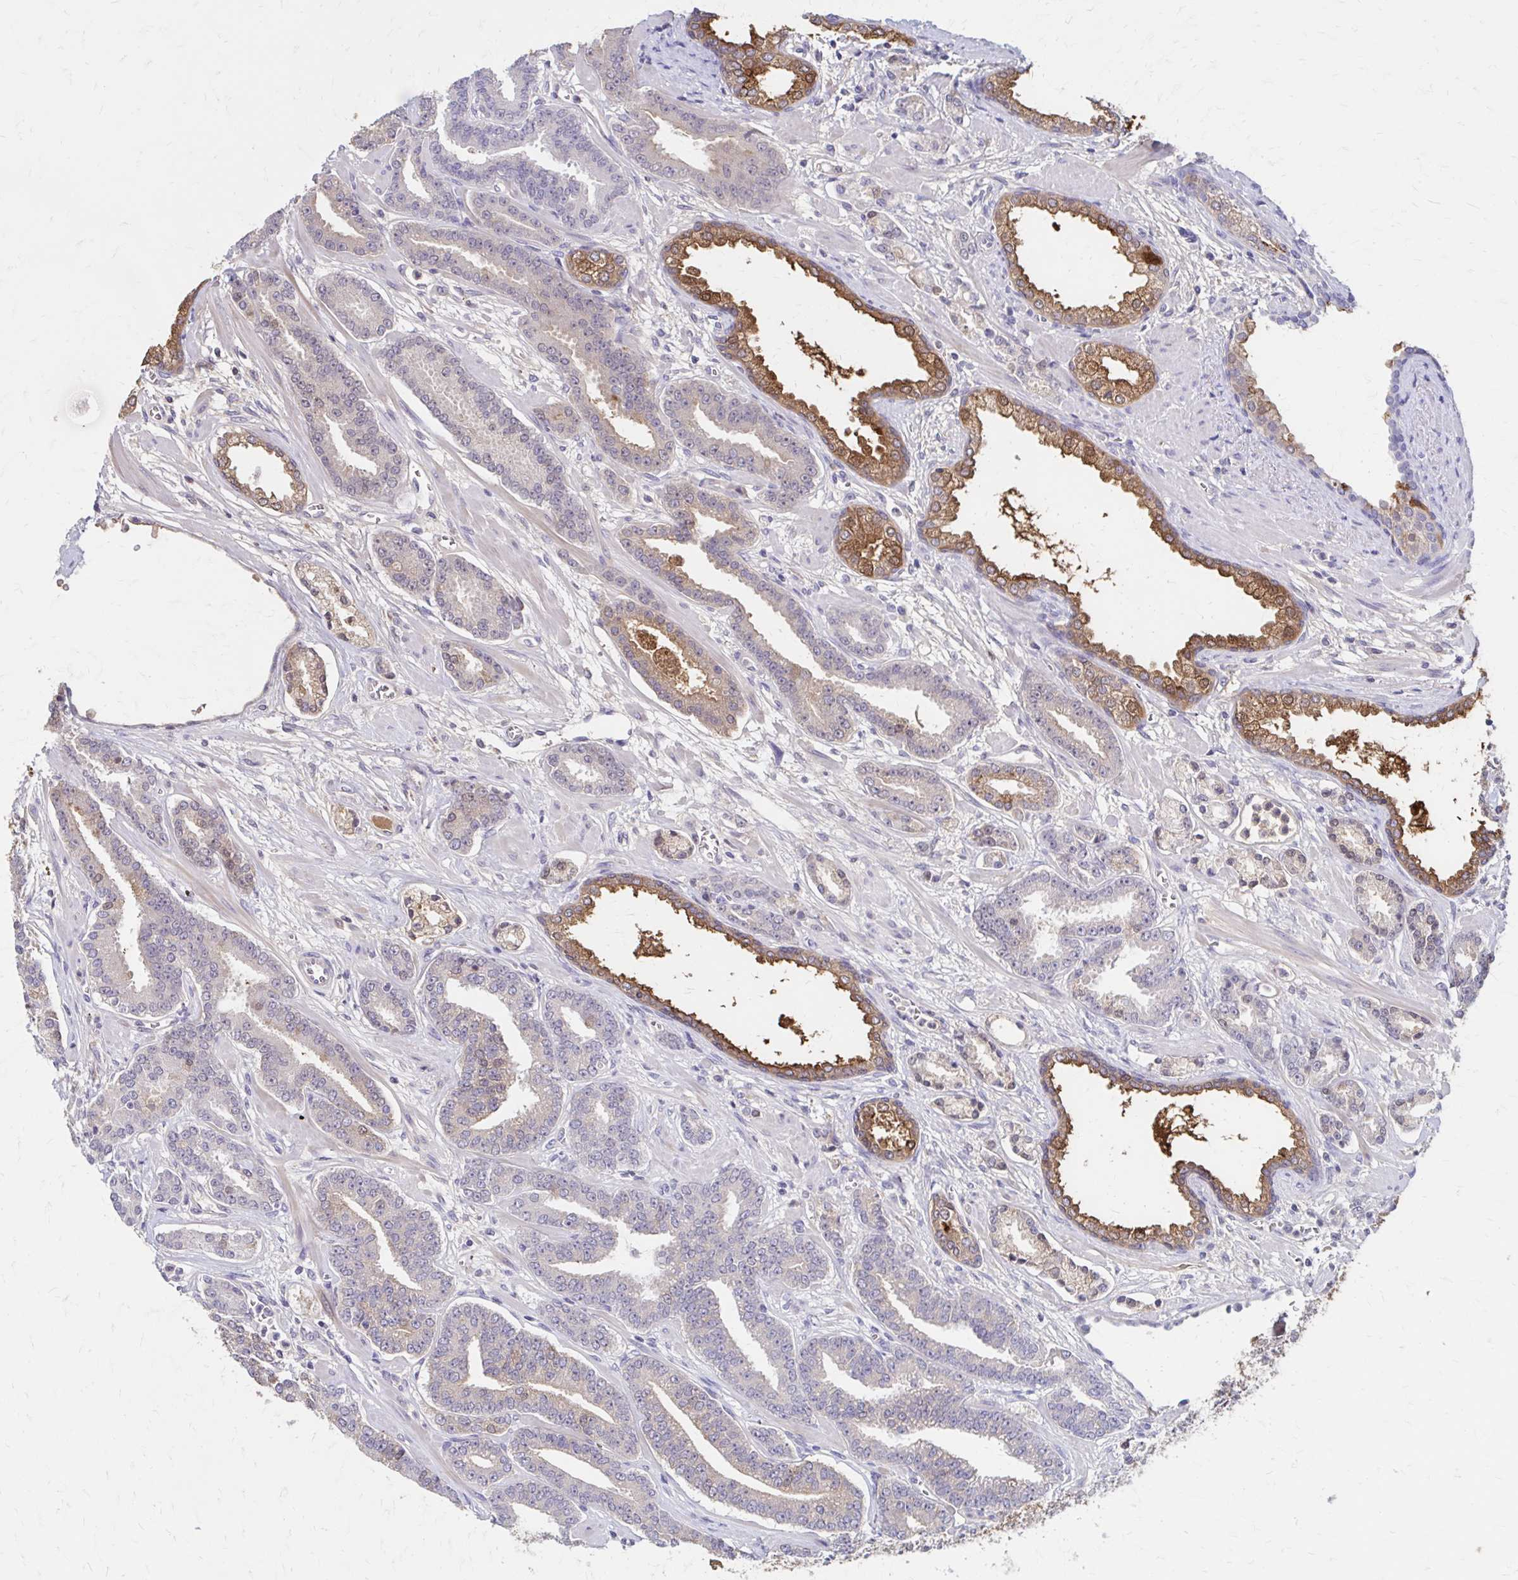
{"staining": {"intensity": "moderate", "quantity": "25%-75%", "location": "cytoplasmic/membranous"}, "tissue": "prostate cancer", "cell_type": "Tumor cells", "image_type": "cancer", "snomed": [{"axis": "morphology", "description": "Adenocarcinoma, High grade"}, {"axis": "topography", "description": "Prostate"}], "caption": "Protein expression analysis of human prostate adenocarcinoma (high-grade) reveals moderate cytoplasmic/membranous expression in about 25%-75% of tumor cells.", "gene": "AZGP1", "patient": {"sex": "male", "age": 60}}